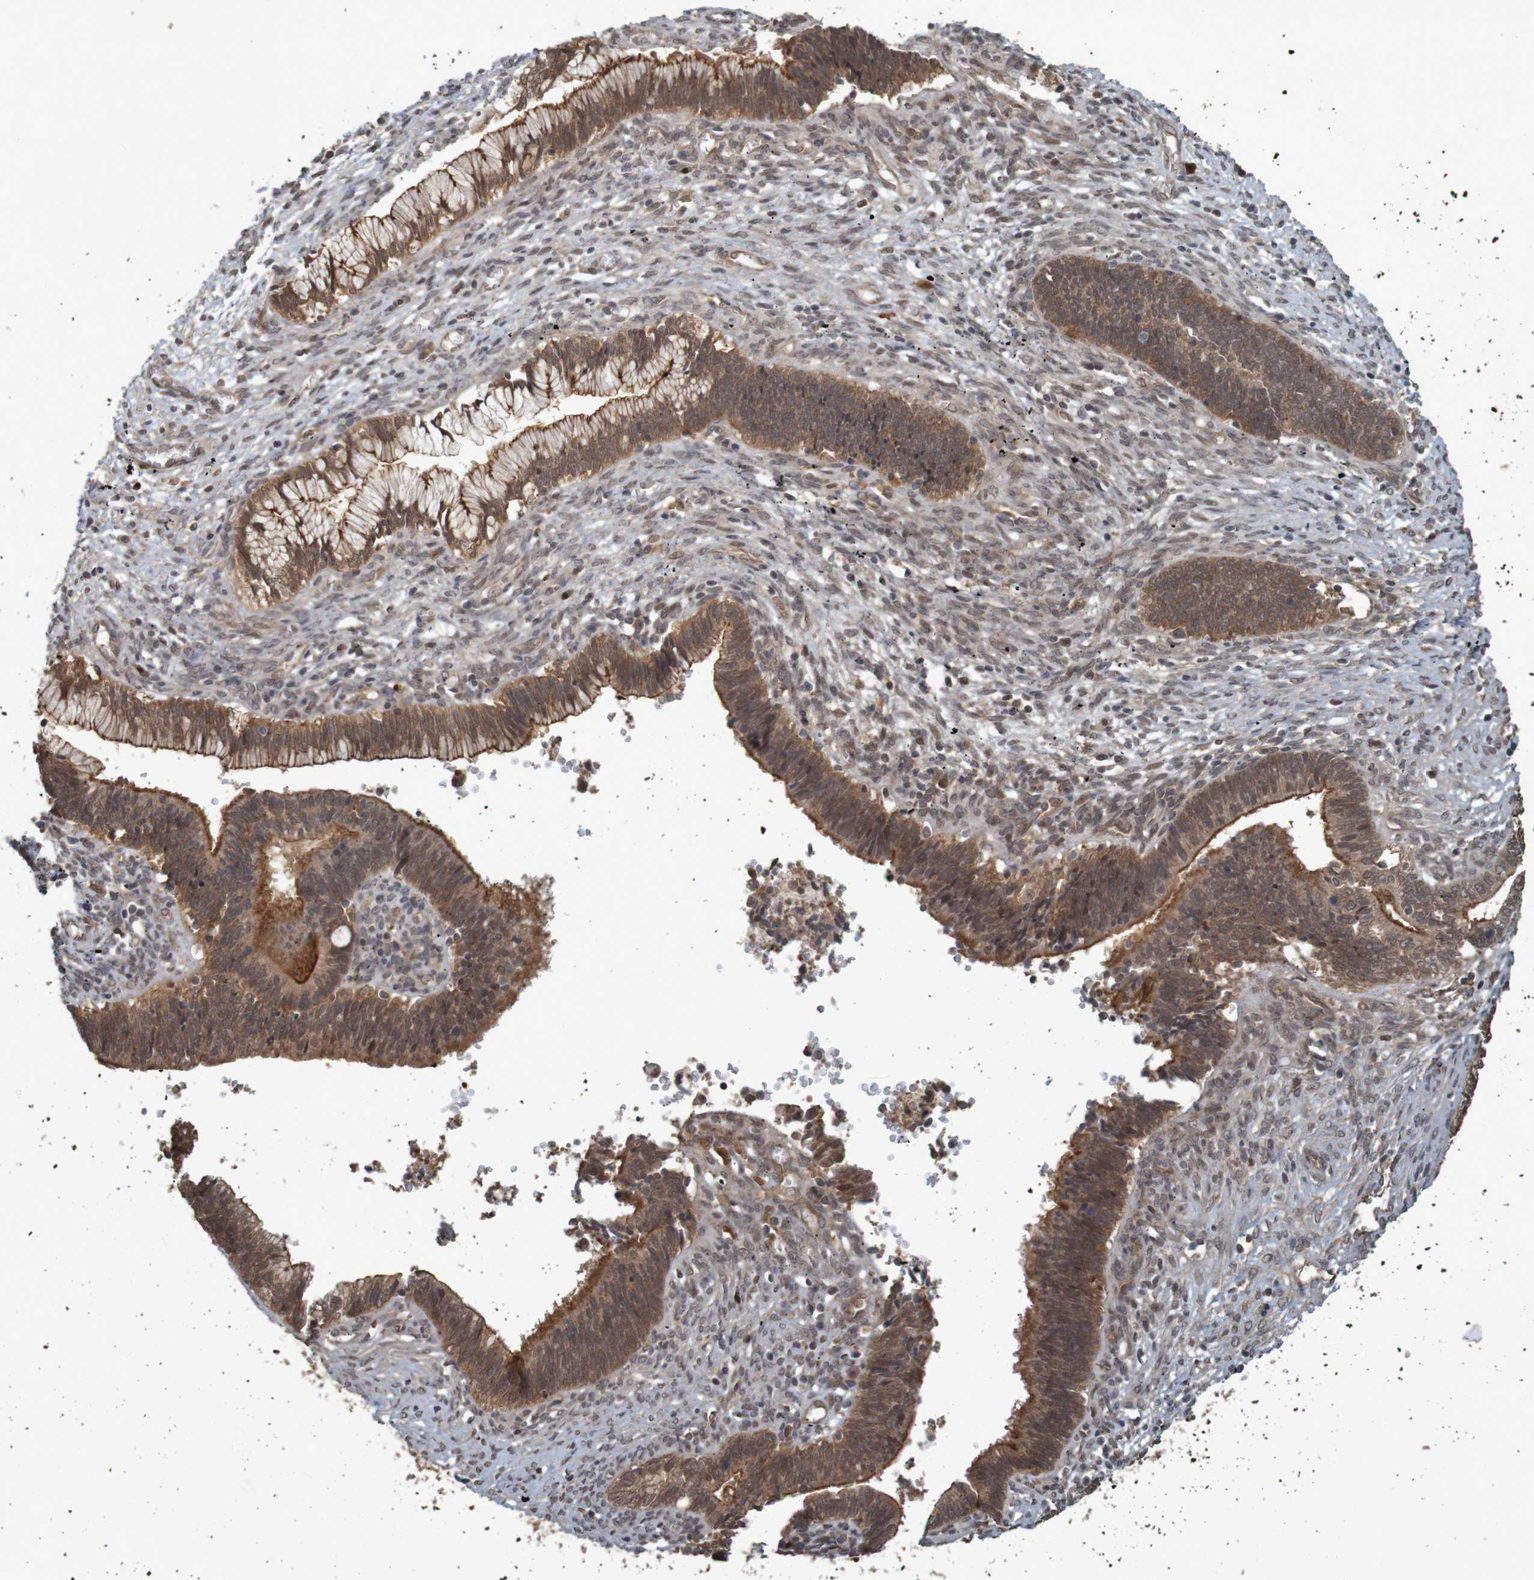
{"staining": {"intensity": "strong", "quantity": ">75%", "location": "cytoplasmic/membranous"}, "tissue": "cervical cancer", "cell_type": "Tumor cells", "image_type": "cancer", "snomed": [{"axis": "morphology", "description": "Adenocarcinoma, NOS"}, {"axis": "topography", "description": "Cervix"}], "caption": "Strong cytoplasmic/membranous protein expression is present in approximately >75% of tumor cells in adenocarcinoma (cervical).", "gene": "ARHGEF11", "patient": {"sex": "female", "age": 44}}